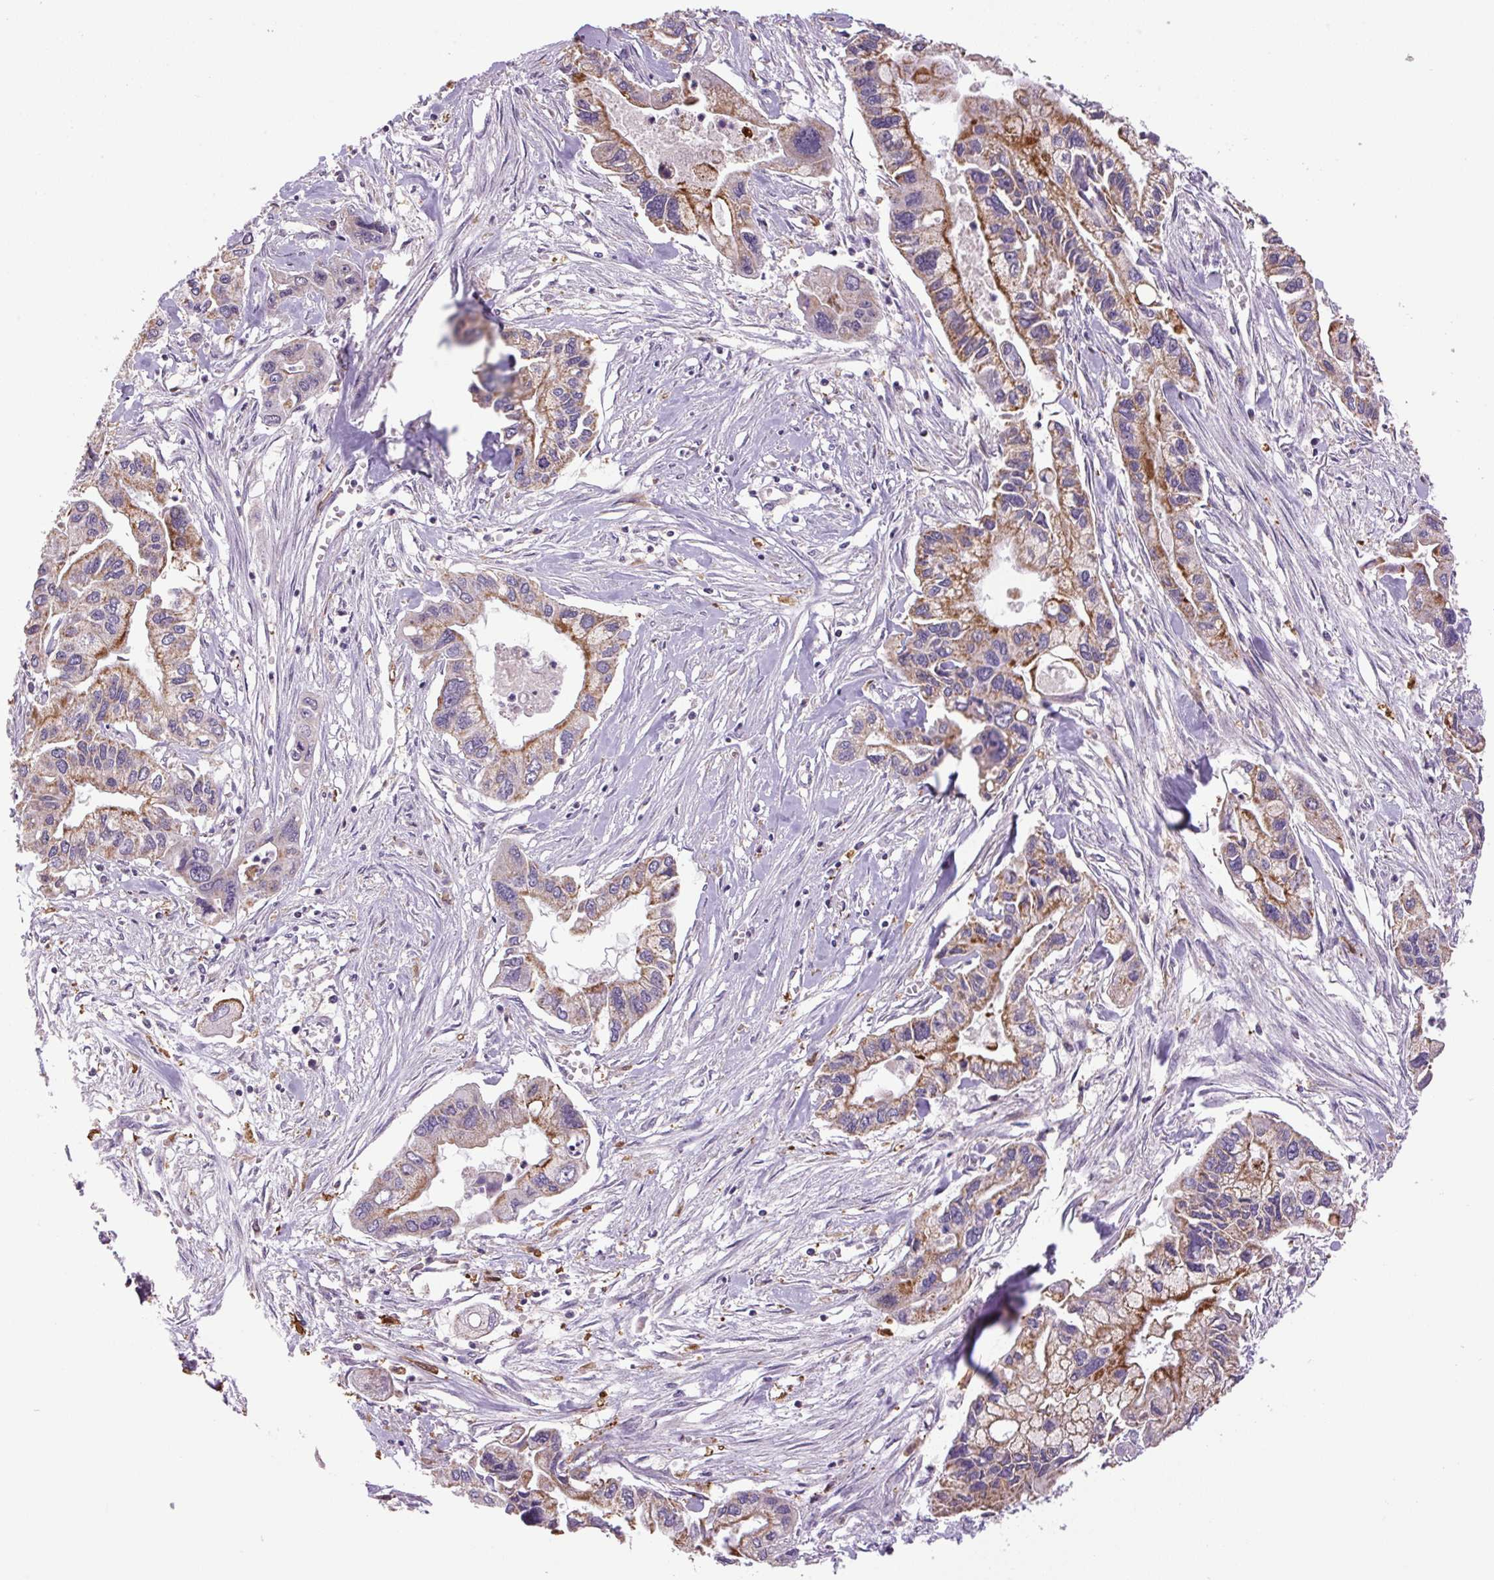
{"staining": {"intensity": "moderate", "quantity": "25%-75%", "location": "cytoplasmic/membranous"}, "tissue": "pancreatic cancer", "cell_type": "Tumor cells", "image_type": "cancer", "snomed": [{"axis": "morphology", "description": "Adenocarcinoma, NOS"}, {"axis": "topography", "description": "Pancreas"}], "caption": "This histopathology image shows immunohistochemistry (IHC) staining of pancreatic cancer, with medium moderate cytoplasmic/membranous positivity in approximately 25%-75% of tumor cells.", "gene": "SGF29", "patient": {"sex": "male", "age": 62}}